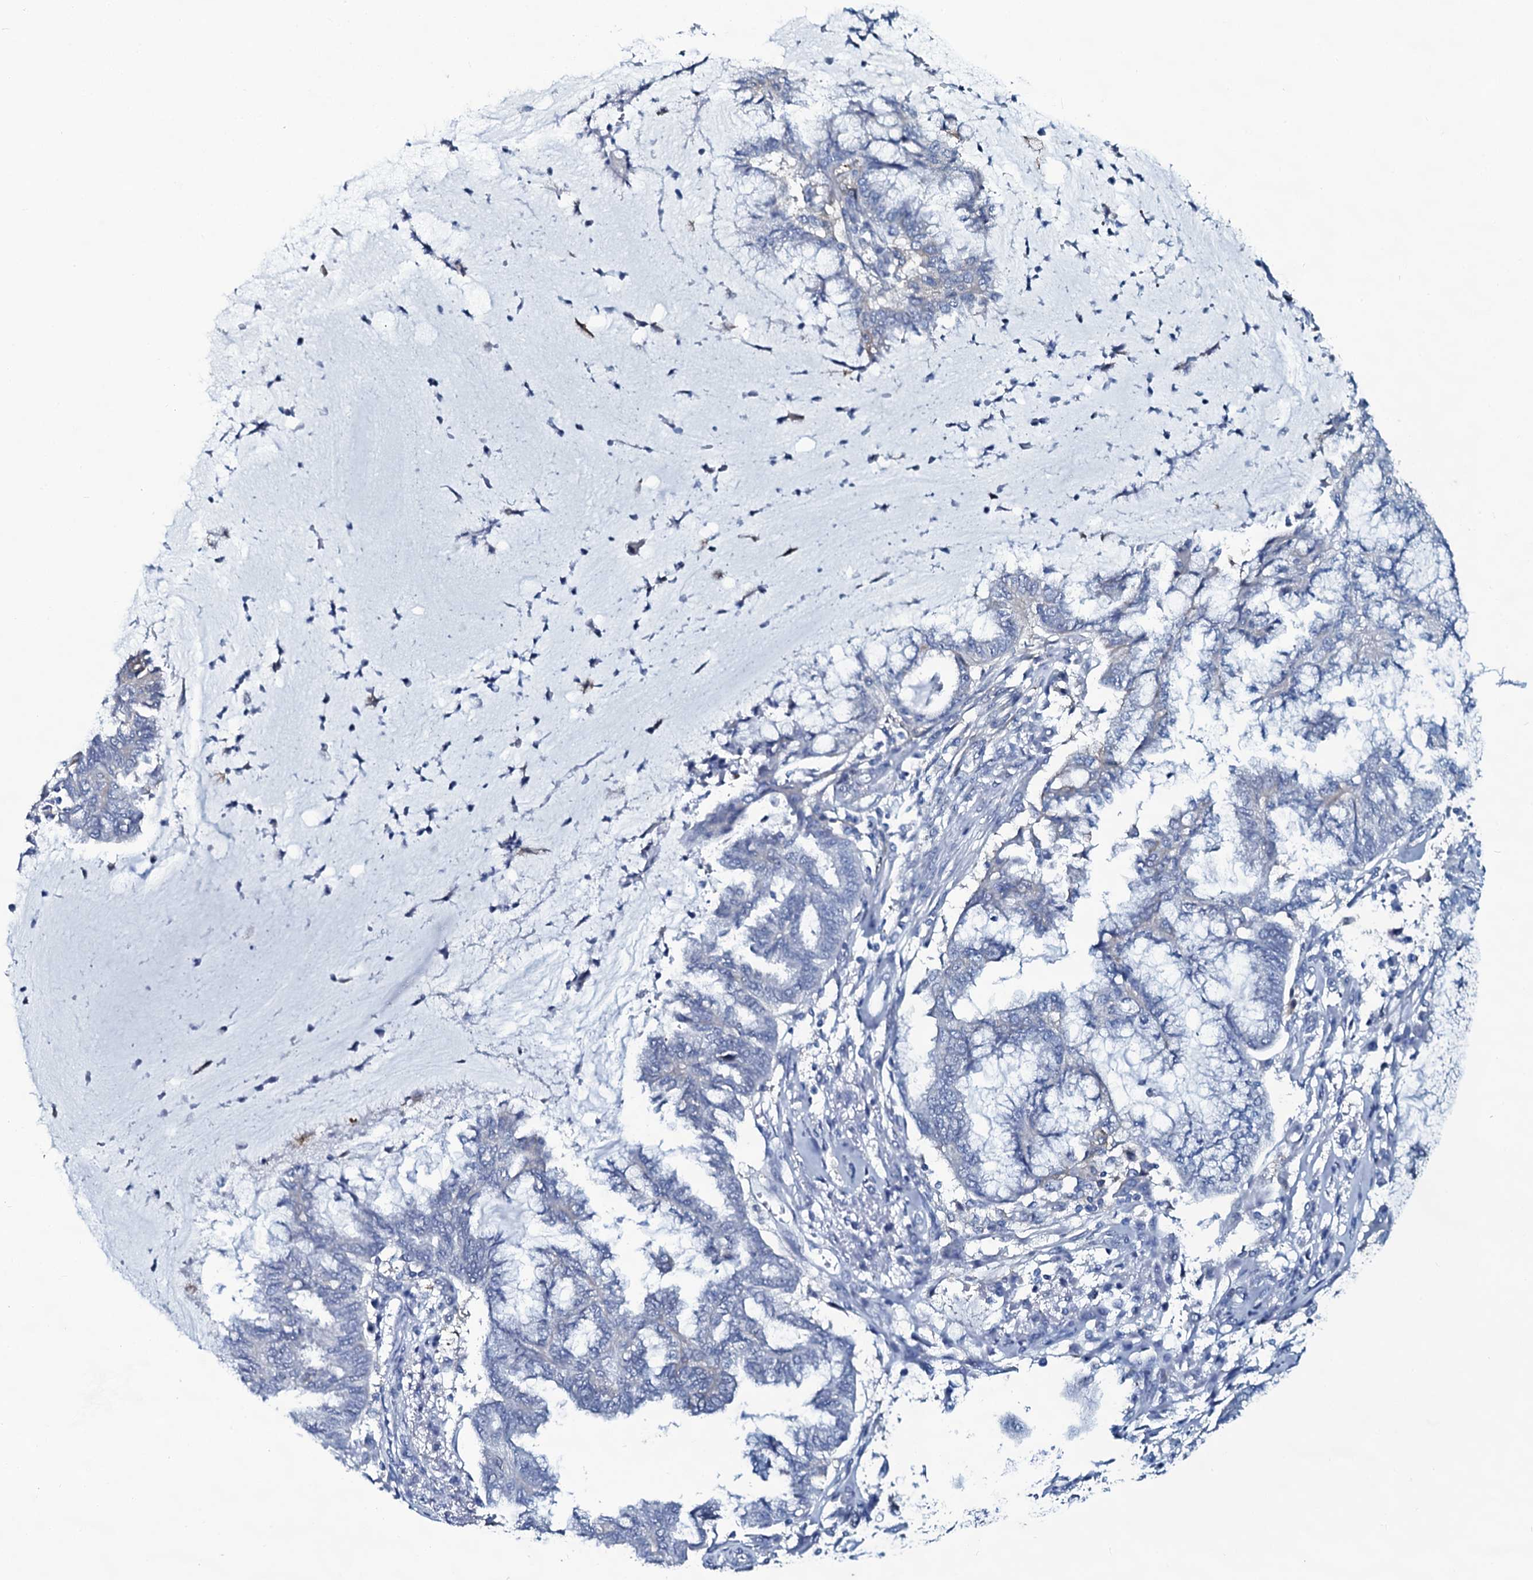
{"staining": {"intensity": "negative", "quantity": "none", "location": "none"}, "tissue": "endometrial cancer", "cell_type": "Tumor cells", "image_type": "cancer", "snomed": [{"axis": "morphology", "description": "Adenocarcinoma, NOS"}, {"axis": "topography", "description": "Endometrium"}], "caption": "Image shows no protein staining in tumor cells of endometrial cancer tissue.", "gene": "SLC4A7", "patient": {"sex": "female", "age": 86}}